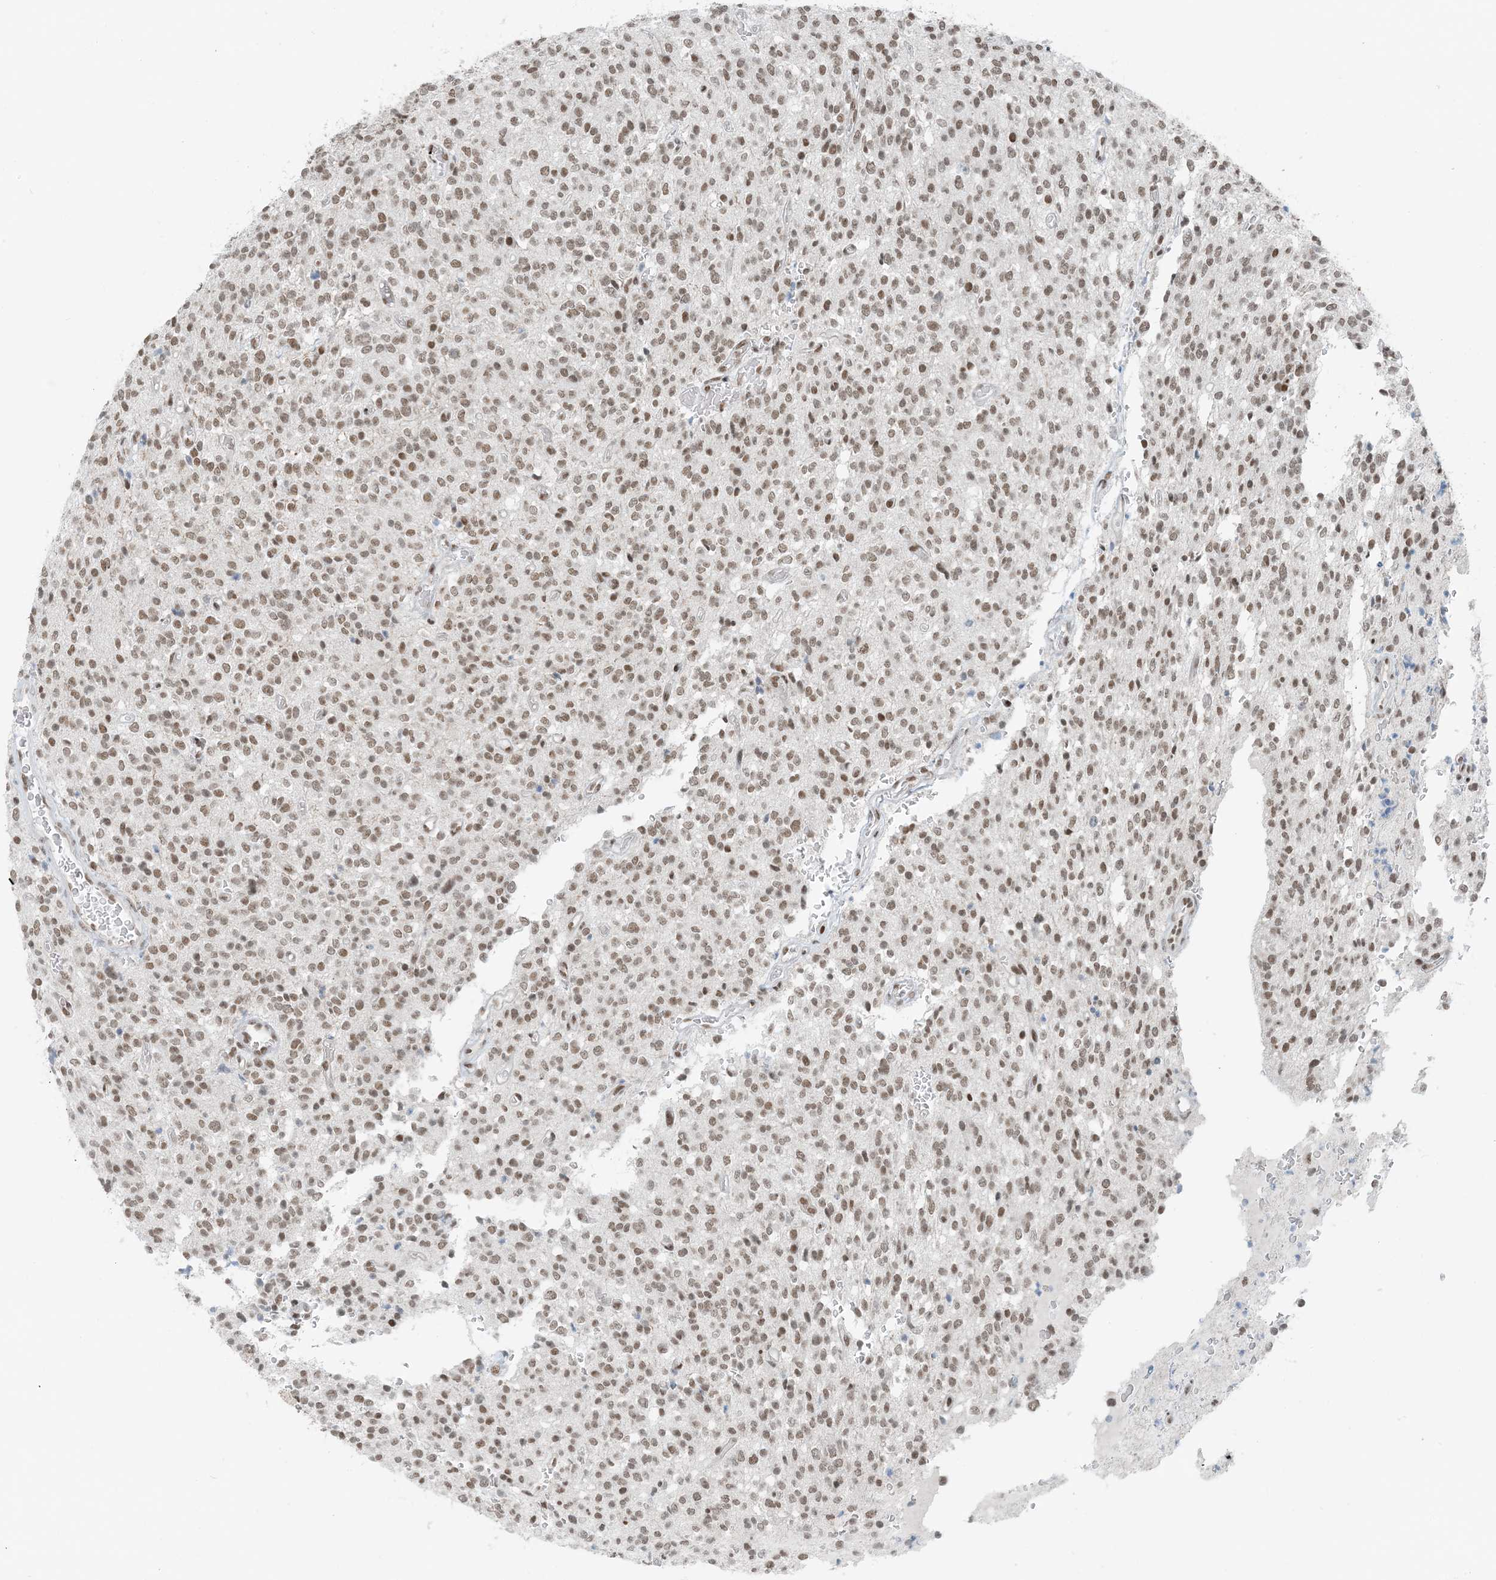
{"staining": {"intensity": "moderate", "quantity": ">75%", "location": "nuclear"}, "tissue": "glioma", "cell_type": "Tumor cells", "image_type": "cancer", "snomed": [{"axis": "morphology", "description": "Glioma, malignant, High grade"}, {"axis": "topography", "description": "Brain"}], "caption": "Malignant glioma (high-grade) tissue exhibits moderate nuclear positivity in approximately >75% of tumor cells, visualized by immunohistochemistry.", "gene": "ZNF500", "patient": {"sex": "male", "age": 34}}